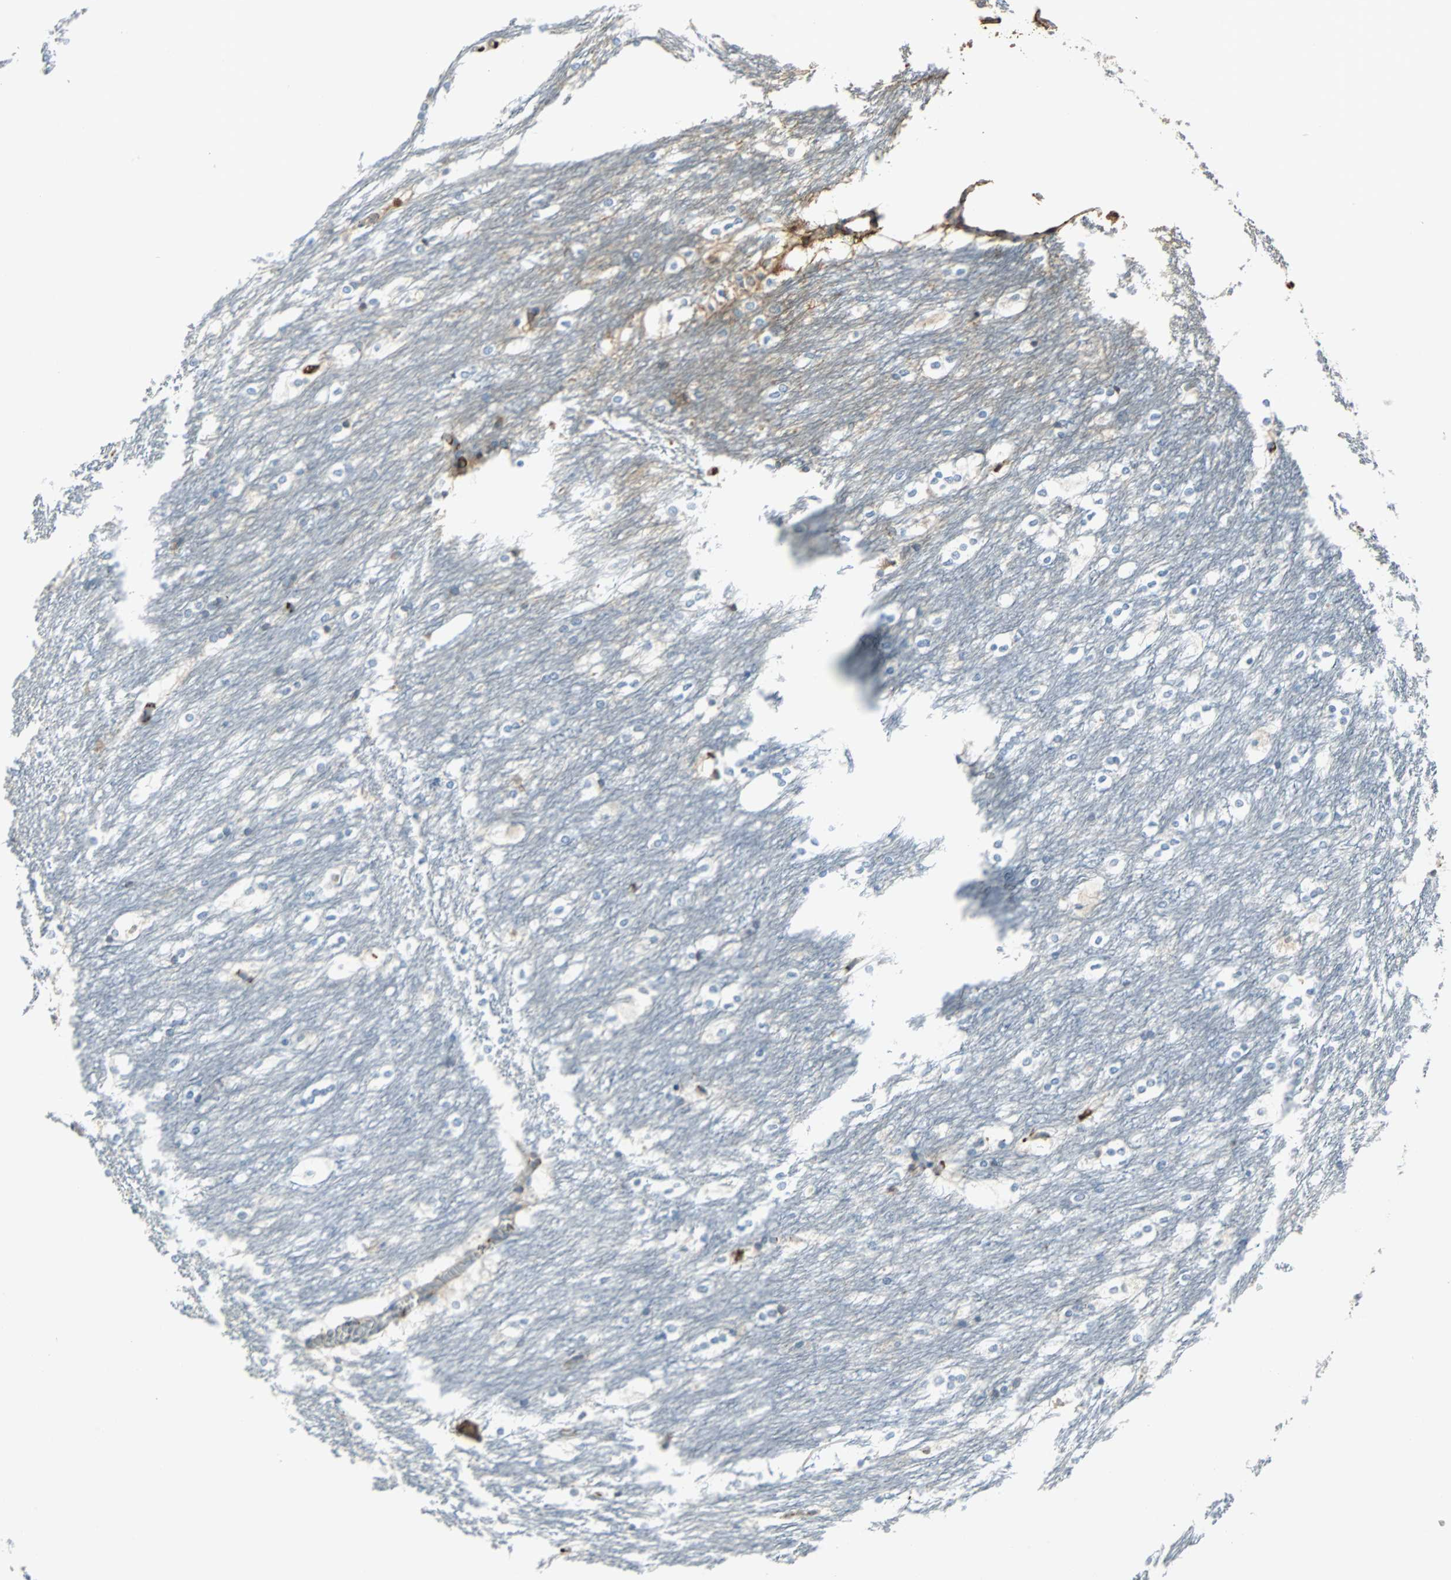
{"staining": {"intensity": "negative", "quantity": "none", "location": "none"}, "tissue": "caudate", "cell_type": "Glial cells", "image_type": "normal", "snomed": [{"axis": "morphology", "description": "Normal tissue, NOS"}, {"axis": "topography", "description": "Lateral ventricle wall"}], "caption": "Photomicrograph shows no significant protein positivity in glial cells of benign caudate.", "gene": "IGHA1", "patient": {"sex": "female", "age": 19}}